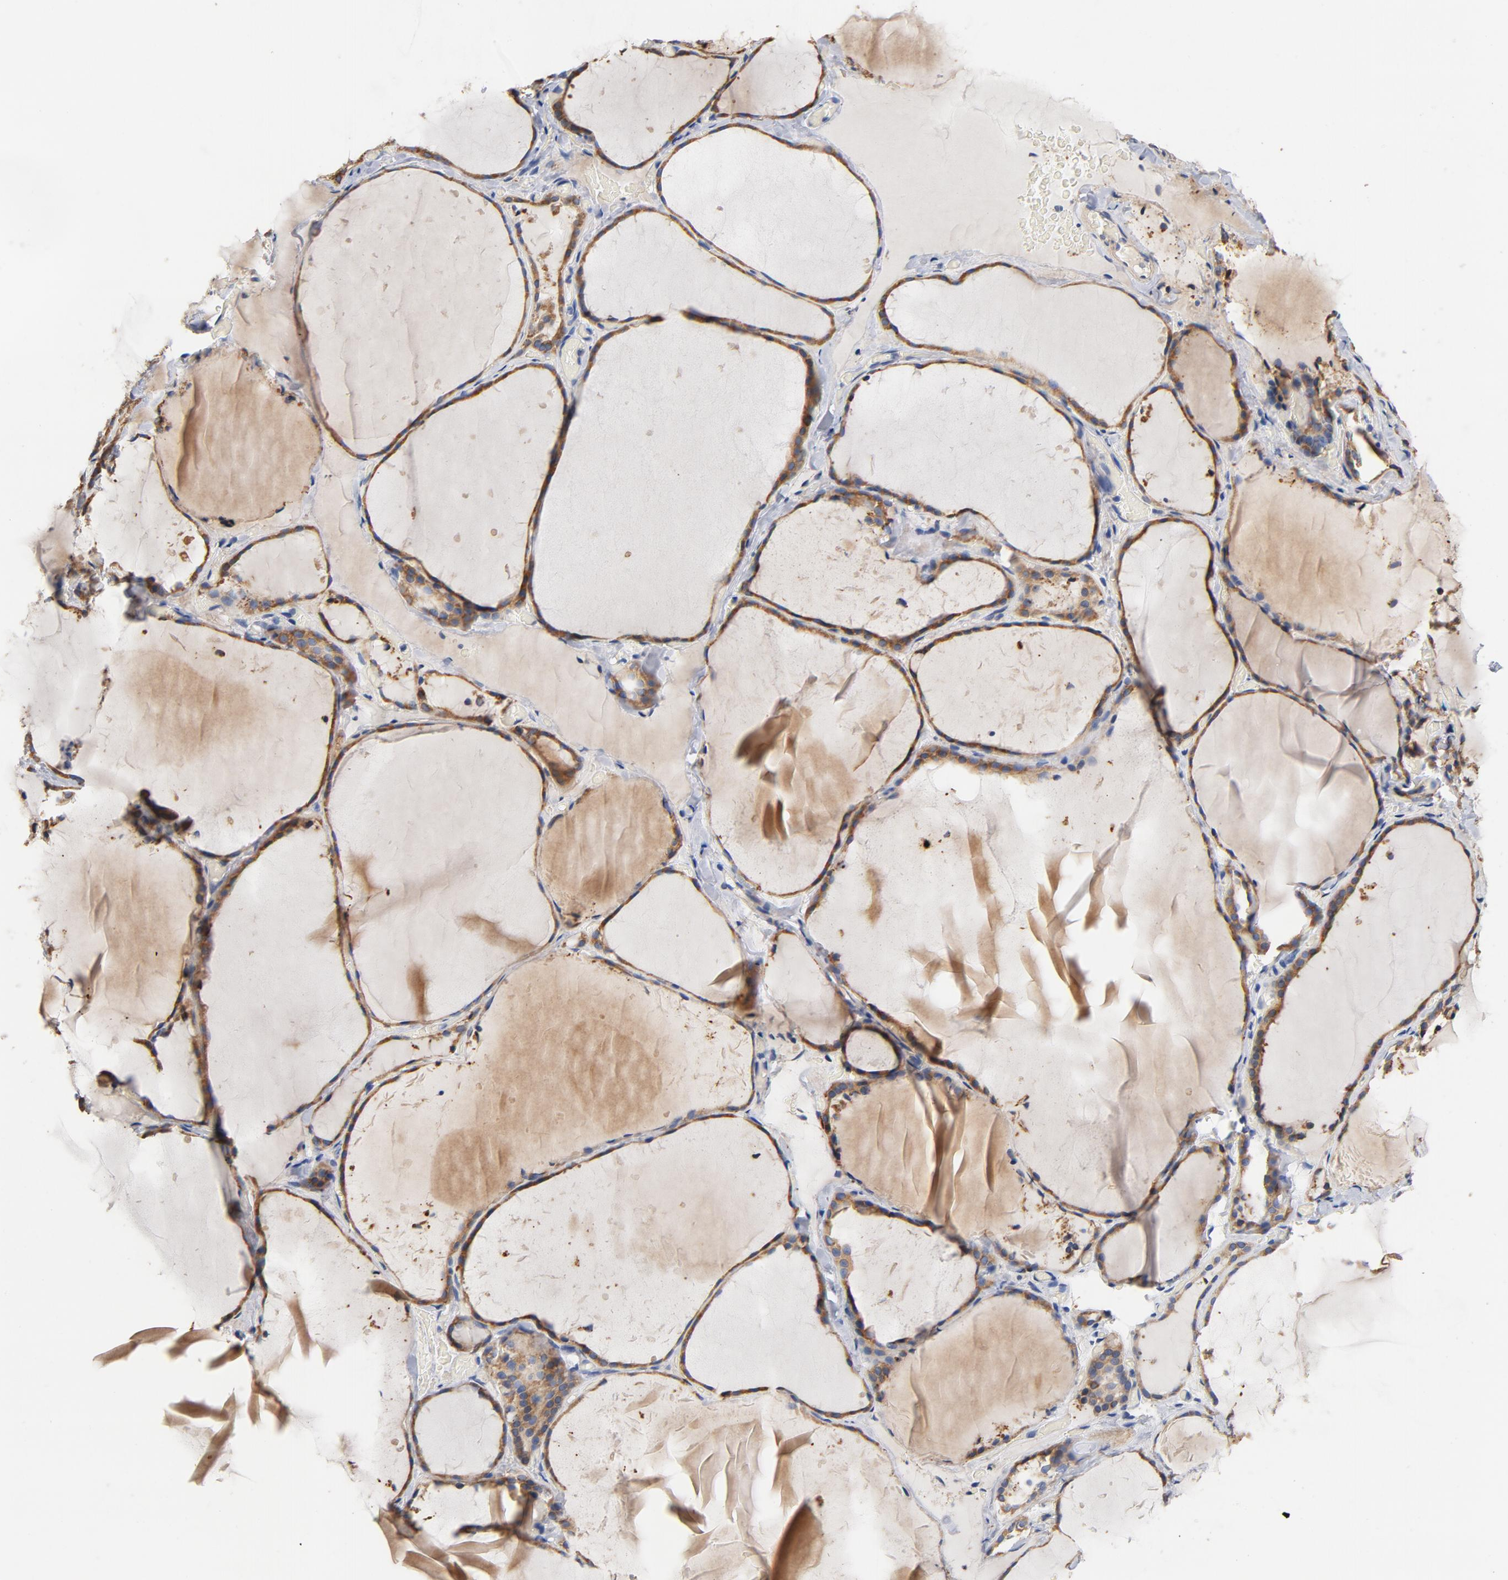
{"staining": {"intensity": "moderate", "quantity": ">75%", "location": "cytoplasmic/membranous"}, "tissue": "thyroid gland", "cell_type": "Glandular cells", "image_type": "normal", "snomed": [{"axis": "morphology", "description": "Normal tissue, NOS"}, {"axis": "topography", "description": "Thyroid gland"}], "caption": "Immunohistochemical staining of normal thyroid gland shows >75% levels of moderate cytoplasmic/membranous protein positivity in about >75% of glandular cells.", "gene": "TLR4", "patient": {"sex": "female", "age": 22}}